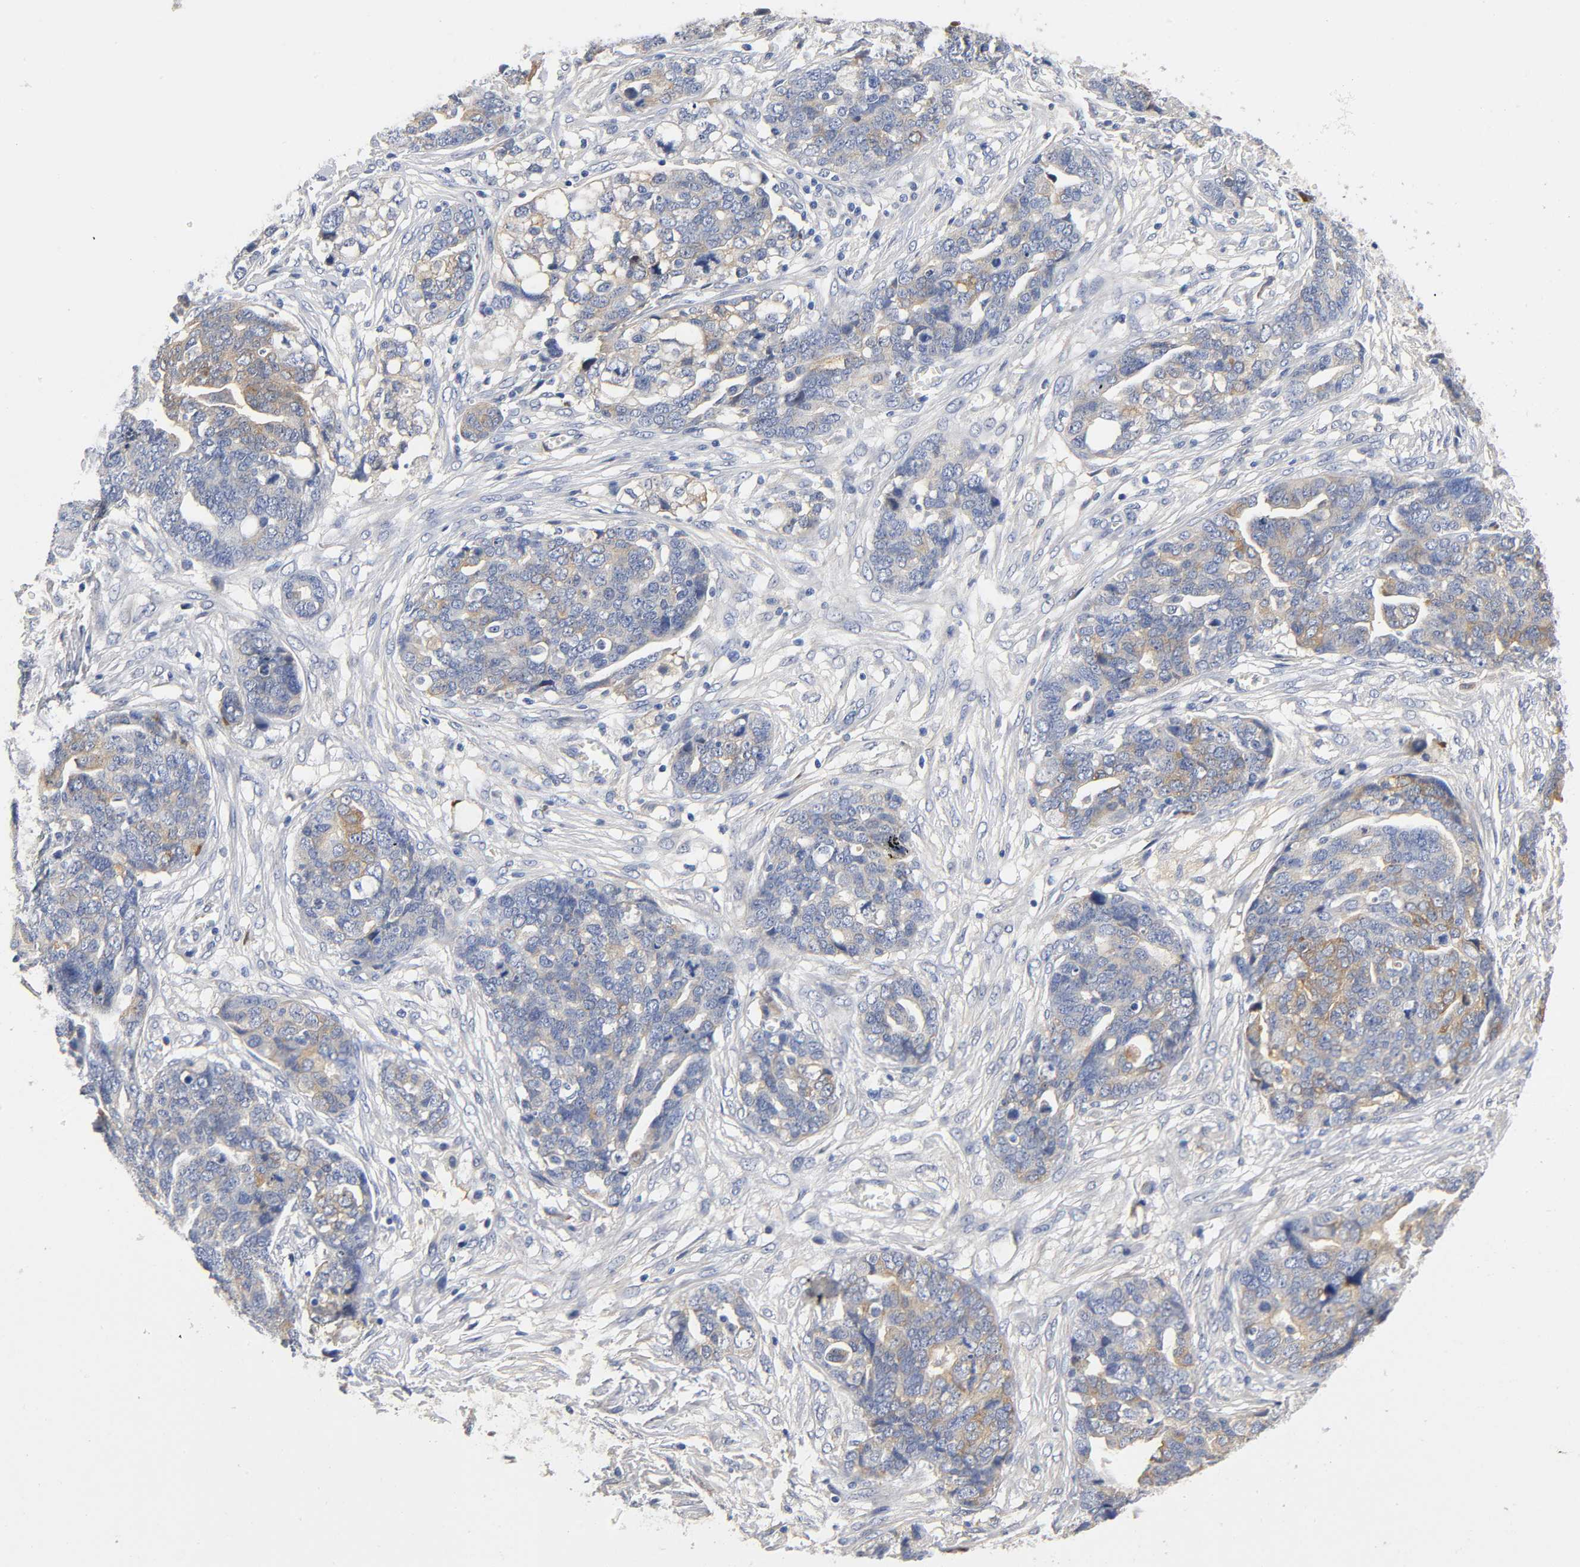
{"staining": {"intensity": "moderate", "quantity": "25%-75%", "location": "cytoplasmic/membranous"}, "tissue": "ovarian cancer", "cell_type": "Tumor cells", "image_type": "cancer", "snomed": [{"axis": "morphology", "description": "Normal tissue, NOS"}, {"axis": "morphology", "description": "Cystadenocarcinoma, serous, NOS"}, {"axis": "topography", "description": "Fallopian tube"}, {"axis": "topography", "description": "Ovary"}], "caption": "Ovarian cancer (serous cystadenocarcinoma) stained with a brown dye displays moderate cytoplasmic/membranous positive staining in about 25%-75% of tumor cells.", "gene": "TNC", "patient": {"sex": "female", "age": 56}}